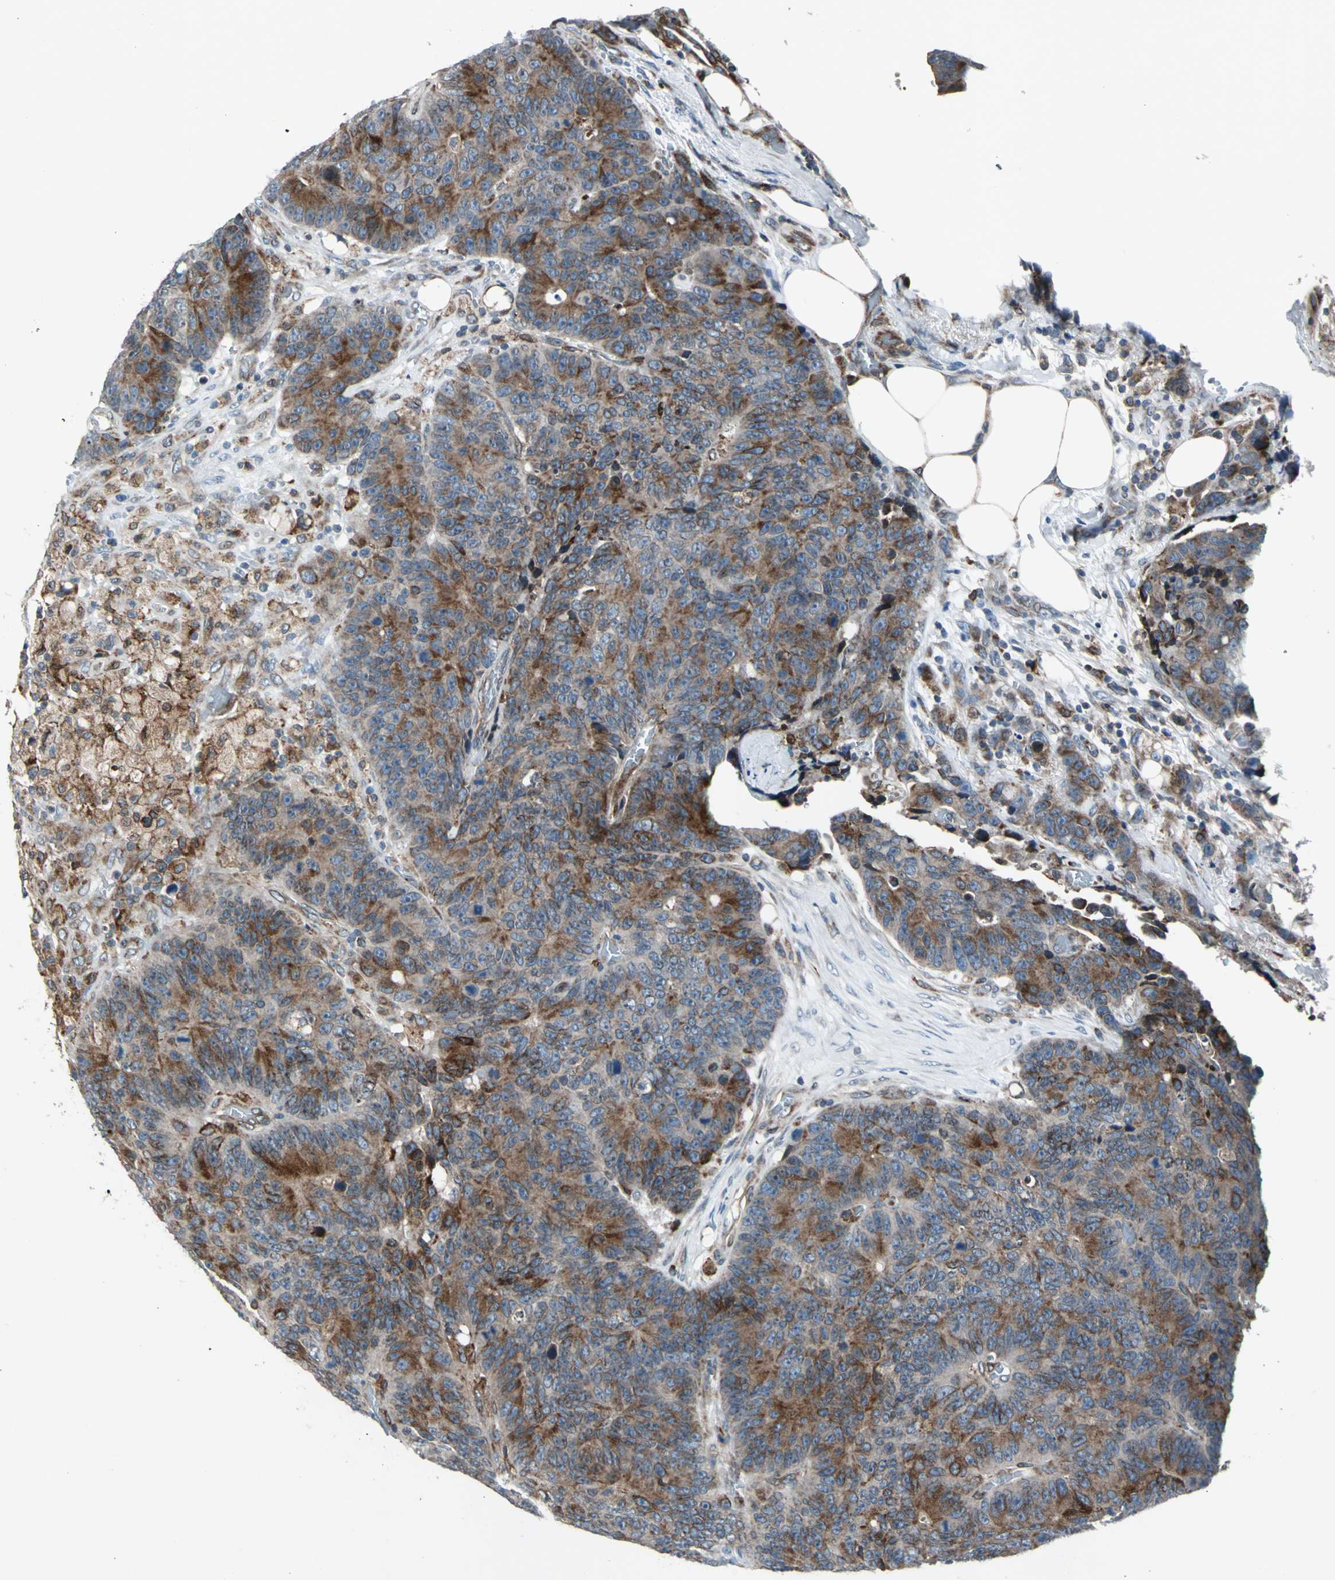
{"staining": {"intensity": "moderate", "quantity": ">75%", "location": "cytoplasmic/membranous"}, "tissue": "colorectal cancer", "cell_type": "Tumor cells", "image_type": "cancer", "snomed": [{"axis": "morphology", "description": "Adenocarcinoma, NOS"}, {"axis": "topography", "description": "Colon"}], "caption": "Immunohistochemical staining of colorectal adenocarcinoma demonstrates medium levels of moderate cytoplasmic/membranous protein staining in about >75% of tumor cells.", "gene": "HTATIP2", "patient": {"sex": "female", "age": 86}}